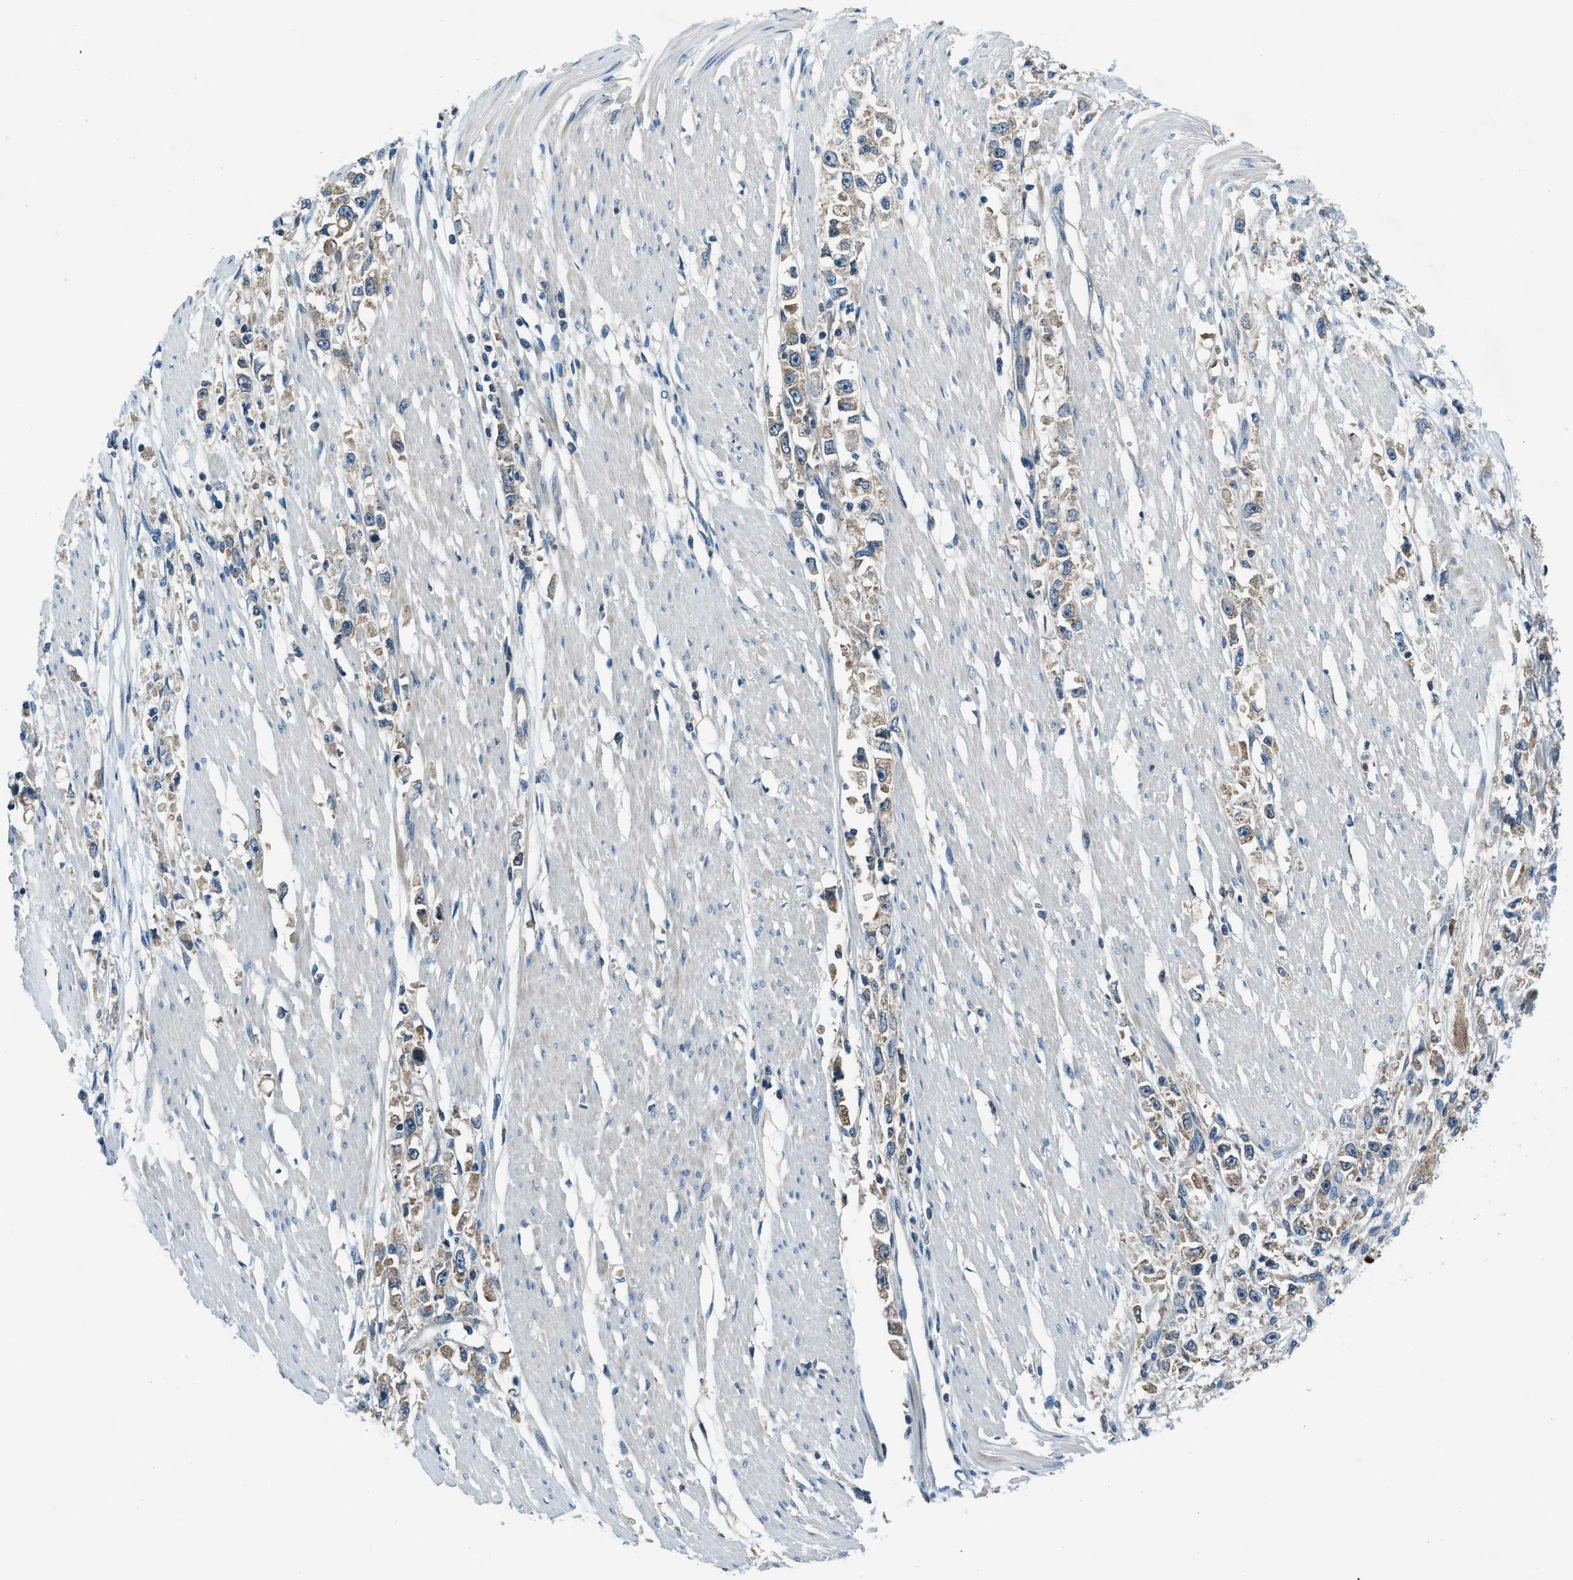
{"staining": {"intensity": "weak", "quantity": ">75%", "location": "cytoplasmic/membranous"}, "tissue": "stomach cancer", "cell_type": "Tumor cells", "image_type": "cancer", "snomed": [{"axis": "morphology", "description": "Adenocarcinoma, NOS"}, {"axis": "topography", "description": "Stomach"}], "caption": "Immunohistochemical staining of stomach adenocarcinoma exhibits low levels of weak cytoplasmic/membranous protein expression in about >75% of tumor cells.", "gene": "ARFGAP2", "patient": {"sex": "female", "age": 59}}